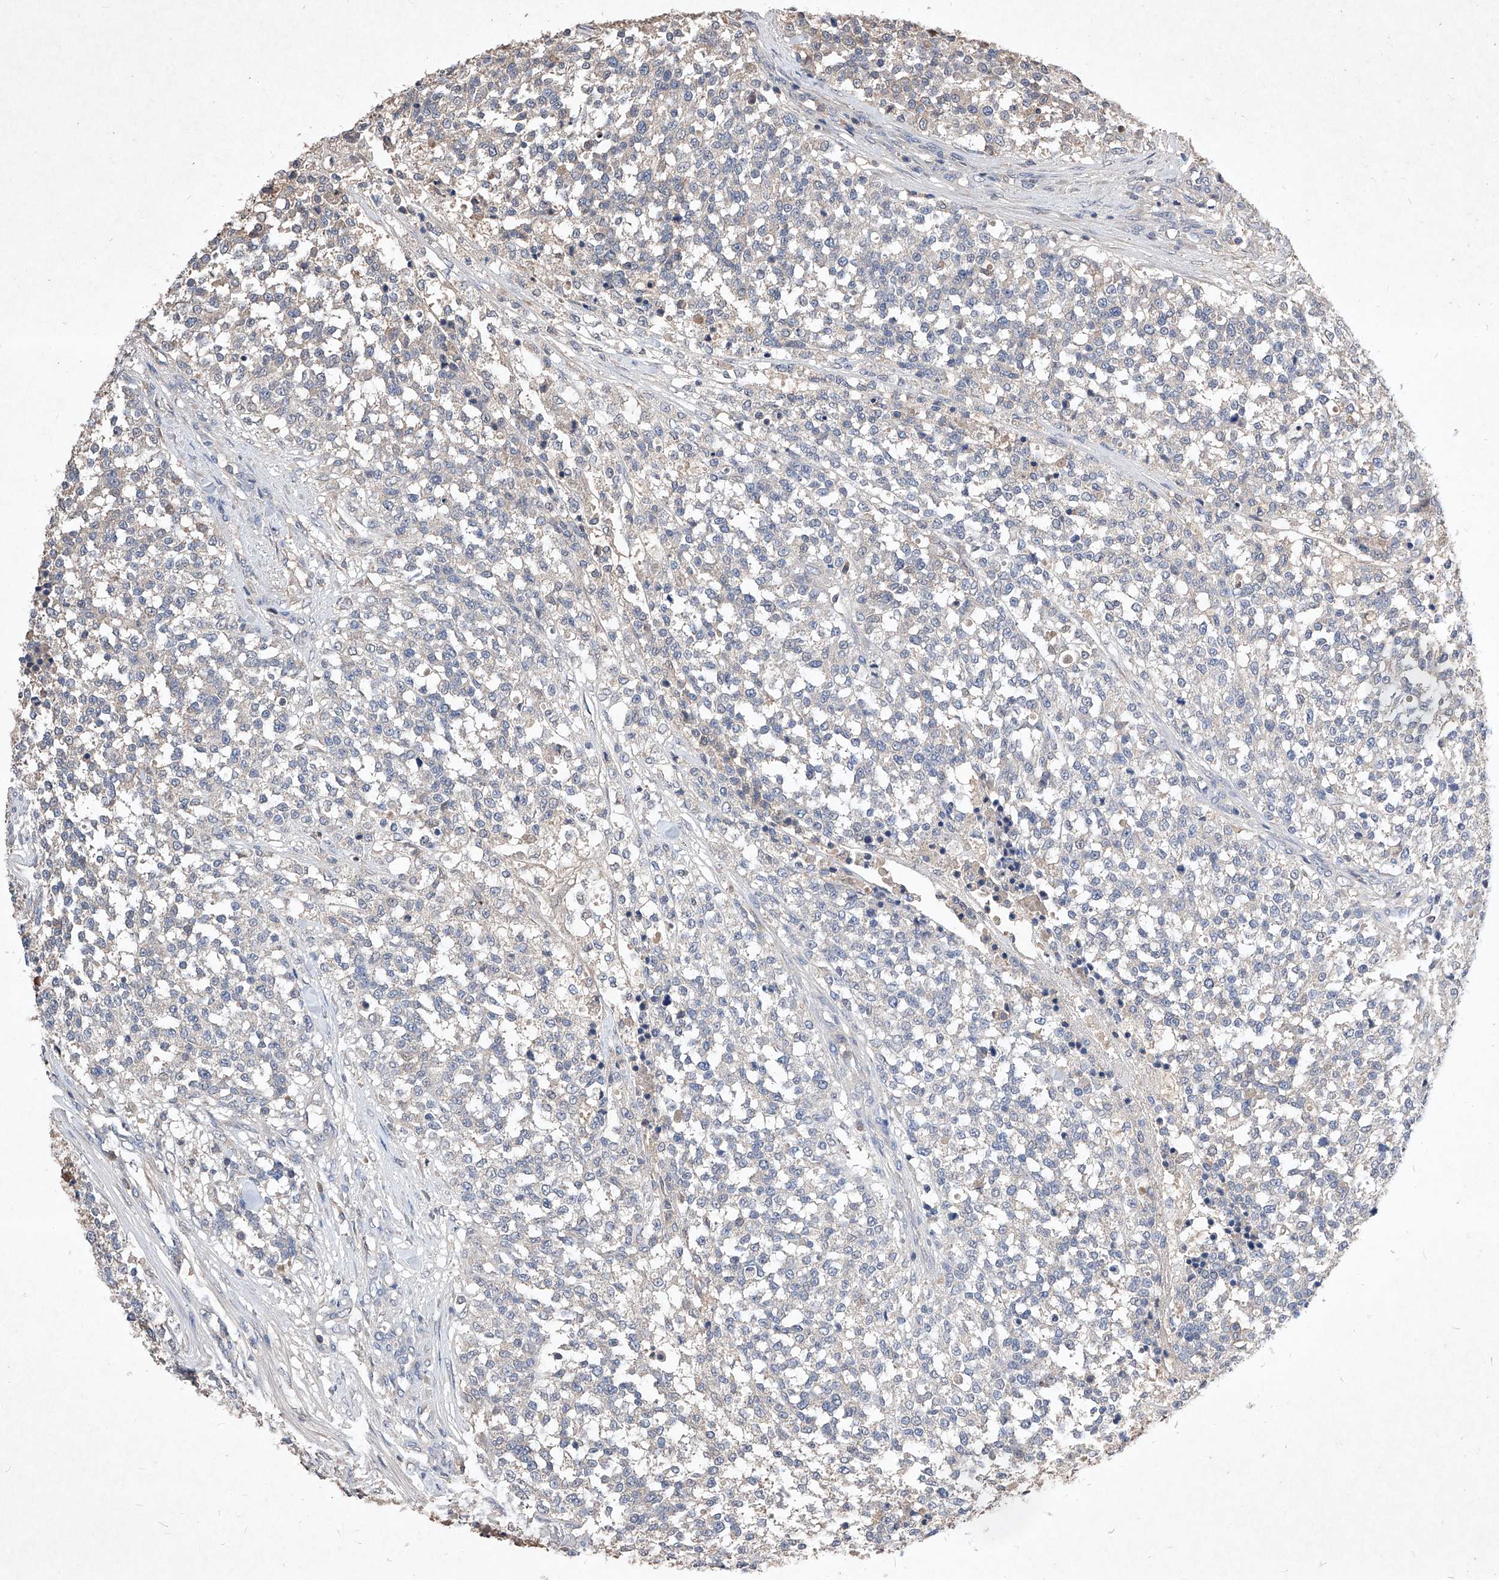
{"staining": {"intensity": "negative", "quantity": "none", "location": "none"}, "tissue": "testis cancer", "cell_type": "Tumor cells", "image_type": "cancer", "snomed": [{"axis": "morphology", "description": "Seminoma, NOS"}, {"axis": "topography", "description": "Testis"}], "caption": "The photomicrograph demonstrates no staining of tumor cells in seminoma (testis).", "gene": "SYNGR1", "patient": {"sex": "male", "age": 59}}